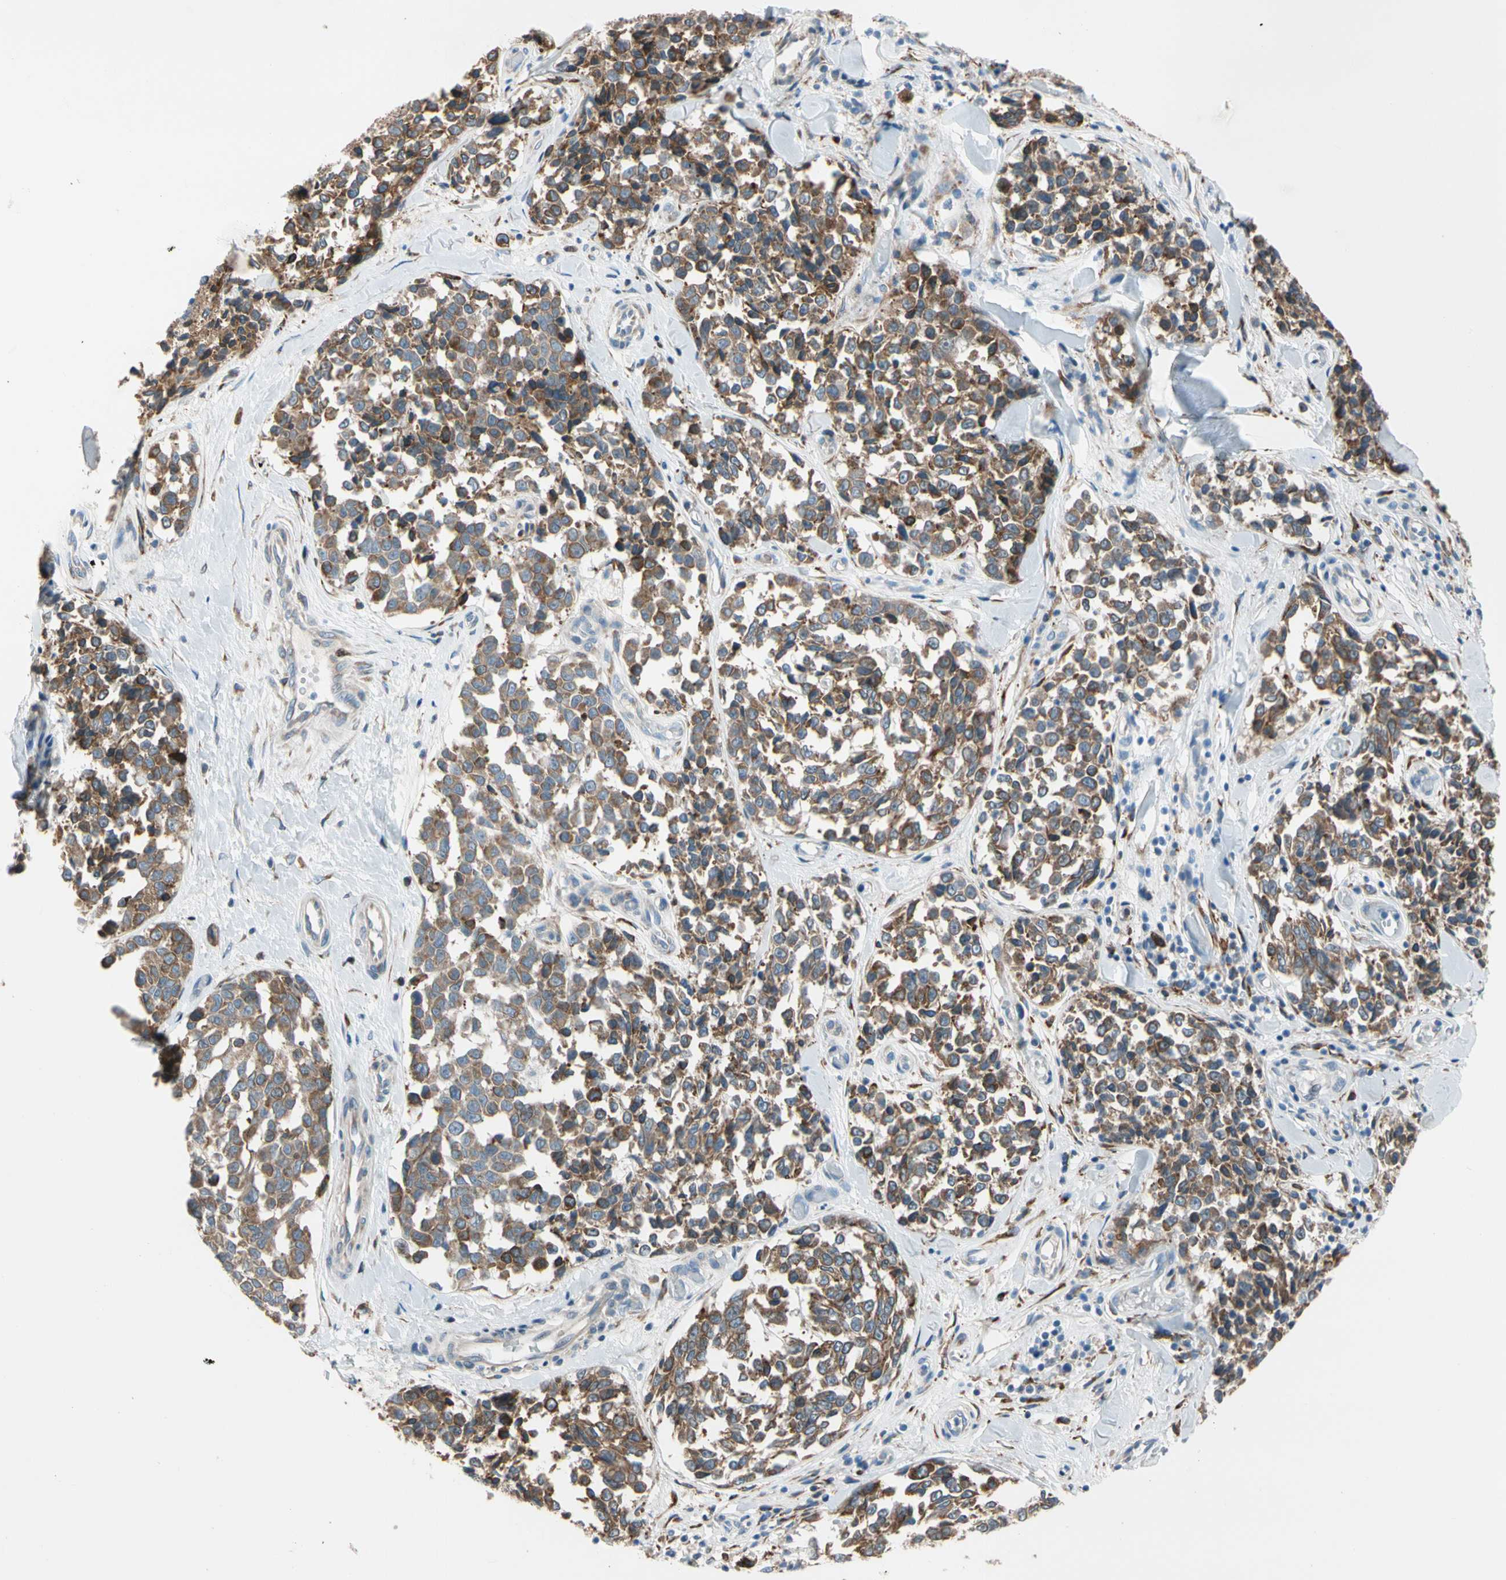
{"staining": {"intensity": "moderate", "quantity": ">75%", "location": "cytoplasmic/membranous"}, "tissue": "melanoma", "cell_type": "Tumor cells", "image_type": "cancer", "snomed": [{"axis": "morphology", "description": "Malignant melanoma, NOS"}, {"axis": "topography", "description": "Skin"}], "caption": "Immunohistochemical staining of human malignant melanoma demonstrates moderate cytoplasmic/membranous protein positivity in about >75% of tumor cells. (Brightfield microscopy of DAB IHC at high magnification).", "gene": "LRPAP1", "patient": {"sex": "female", "age": 64}}